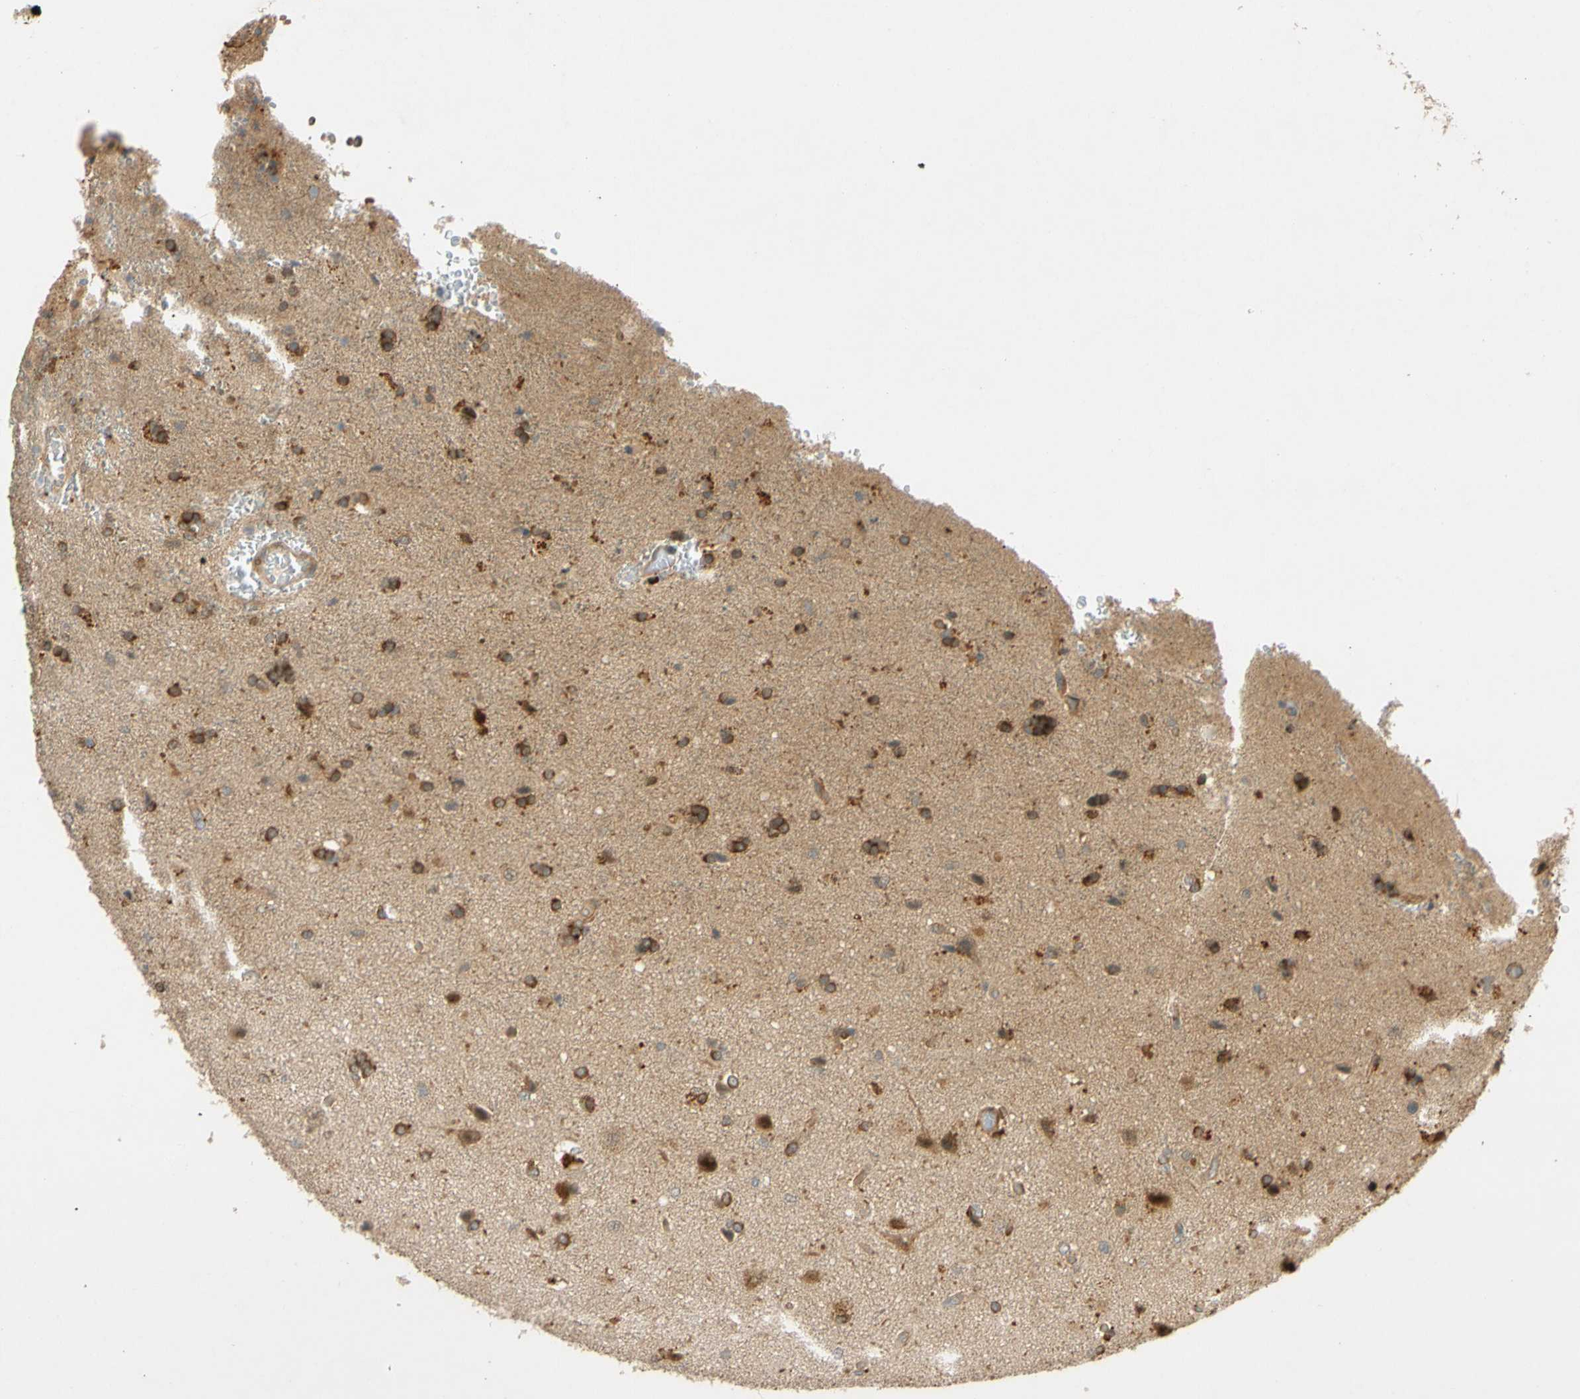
{"staining": {"intensity": "strong", "quantity": "25%-75%", "location": "cytoplasmic/membranous"}, "tissue": "glioma", "cell_type": "Tumor cells", "image_type": "cancer", "snomed": [{"axis": "morphology", "description": "Glioma, malignant, High grade"}, {"axis": "topography", "description": "Brain"}], "caption": "This photomicrograph shows IHC staining of human high-grade glioma (malignant), with high strong cytoplasmic/membranous staining in about 25%-75% of tumor cells.", "gene": "GATD1", "patient": {"sex": "male", "age": 71}}